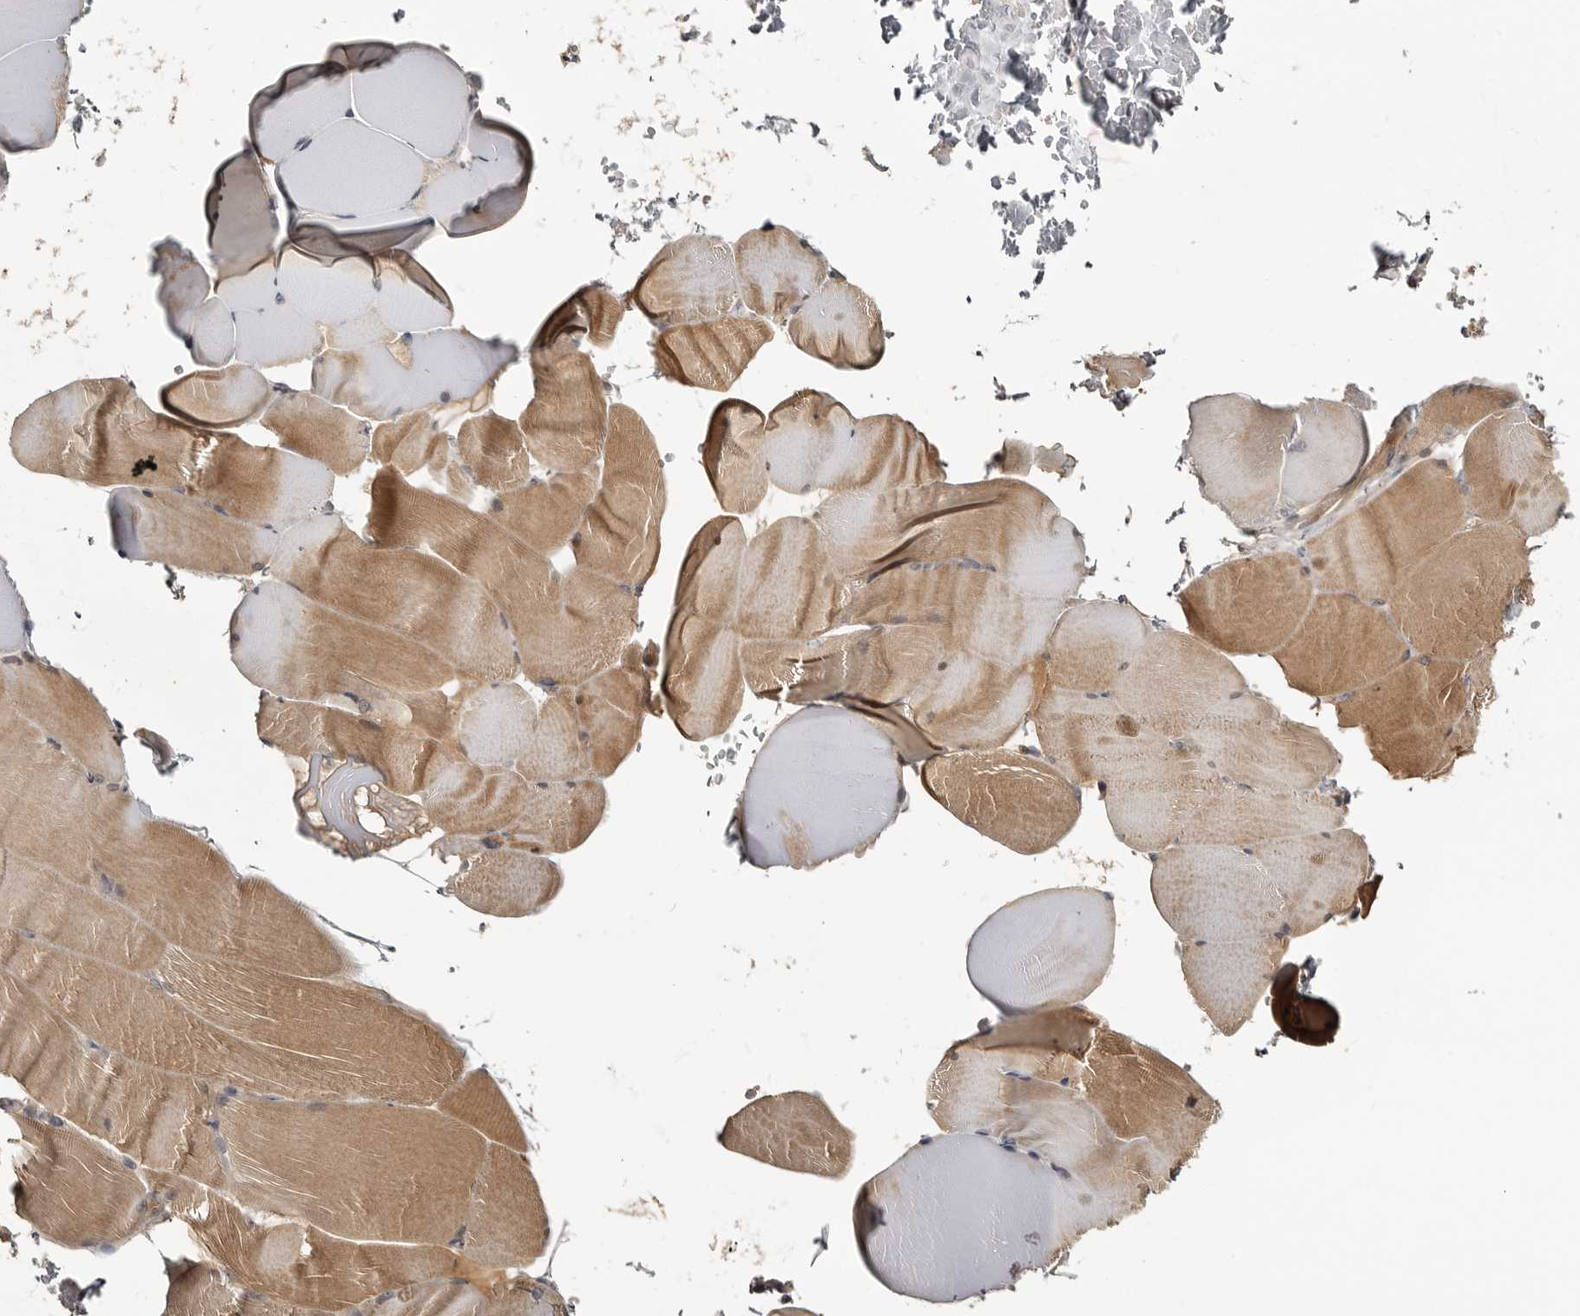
{"staining": {"intensity": "moderate", "quantity": "<25%", "location": "cytoplasmic/membranous"}, "tissue": "skeletal muscle", "cell_type": "Myocytes", "image_type": "normal", "snomed": [{"axis": "morphology", "description": "Normal tissue, NOS"}, {"axis": "topography", "description": "Skeletal muscle"}, {"axis": "topography", "description": "Parathyroid gland"}], "caption": "DAB immunohistochemical staining of unremarkable human skeletal muscle exhibits moderate cytoplasmic/membranous protein staining in about <25% of myocytes.", "gene": "ZNF277", "patient": {"sex": "female", "age": 37}}